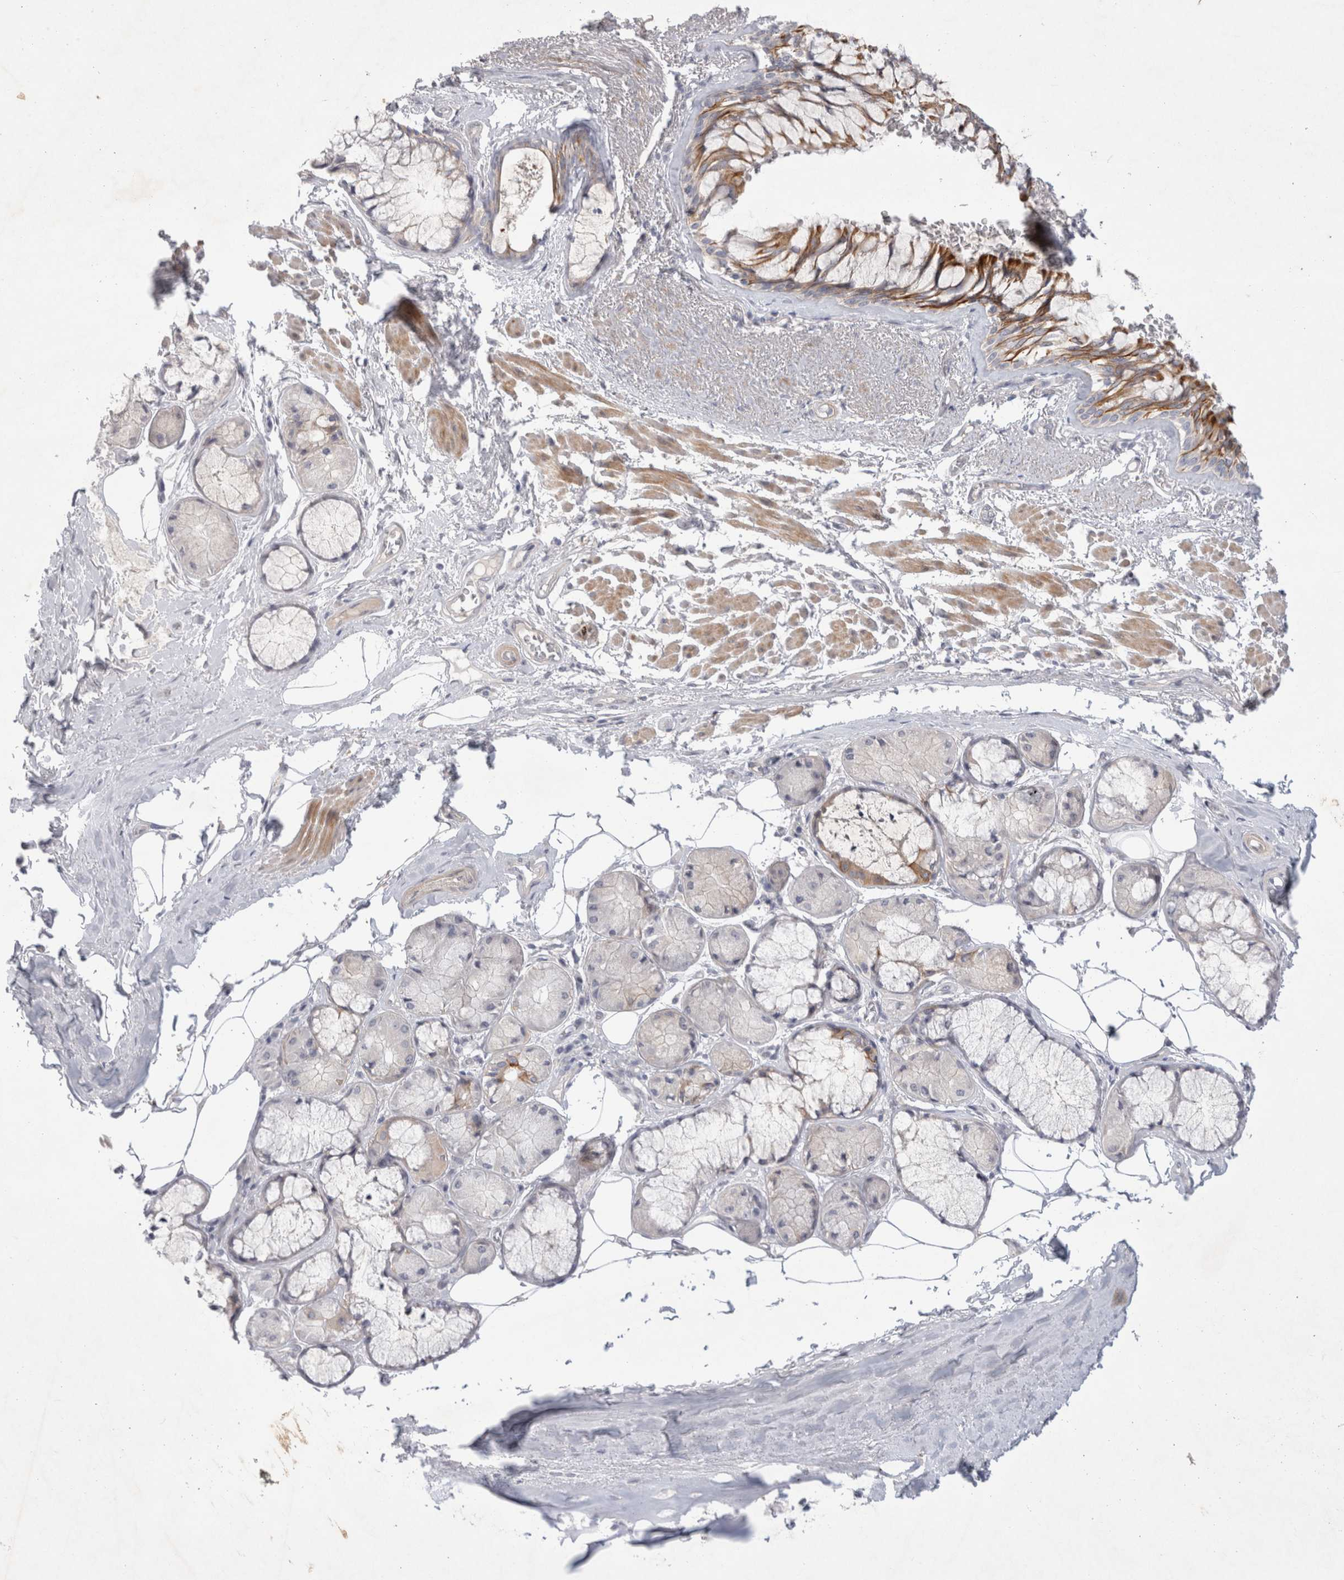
{"staining": {"intensity": "moderate", "quantity": ">75%", "location": "cytoplasmic/membranous"}, "tissue": "bronchus", "cell_type": "Respiratory epithelial cells", "image_type": "normal", "snomed": [{"axis": "morphology", "description": "Normal tissue, NOS"}, {"axis": "topography", "description": "Bronchus"}], "caption": "Protein analysis of benign bronchus demonstrates moderate cytoplasmic/membranous positivity in about >75% of respiratory epithelial cells.", "gene": "BZW2", "patient": {"sex": "male", "age": 66}}